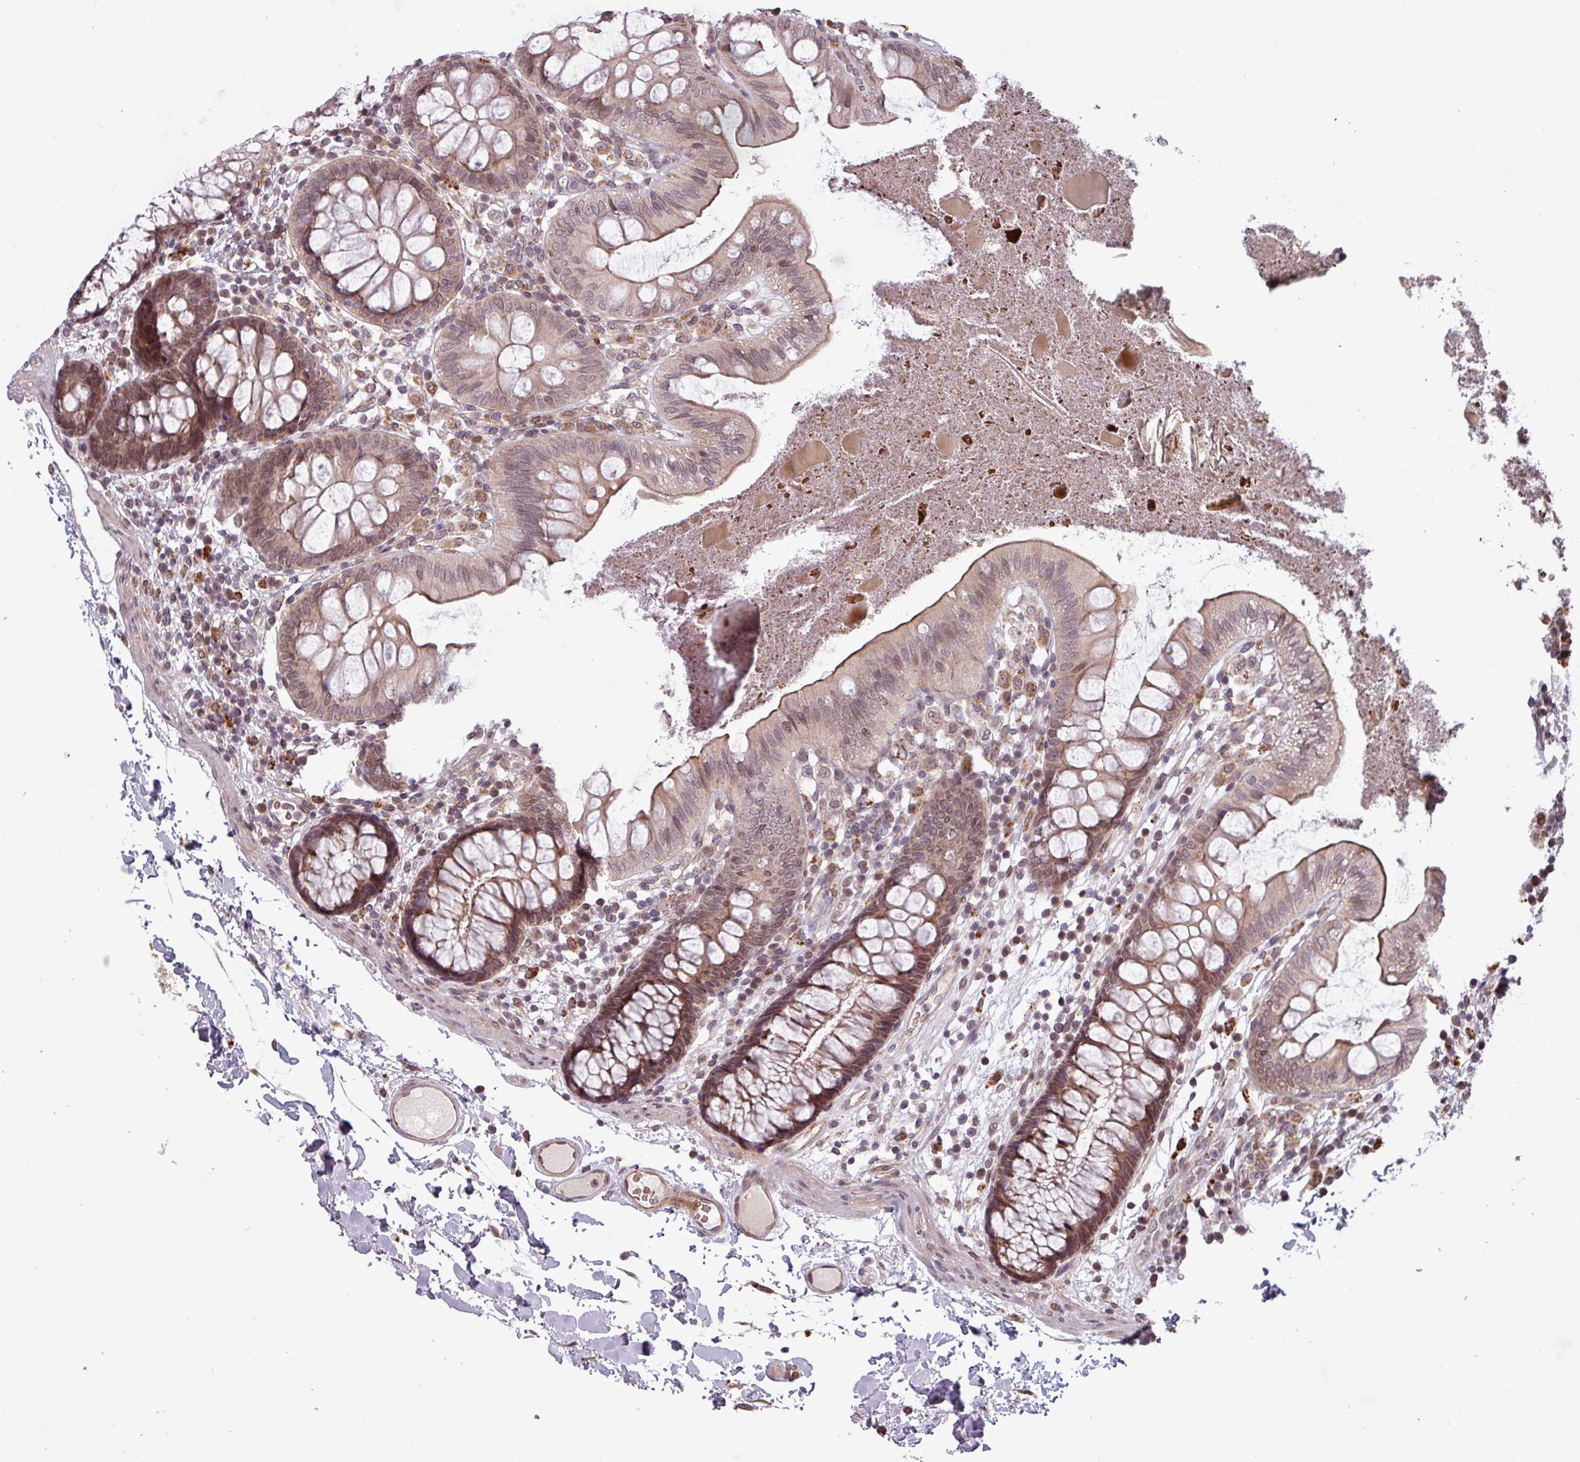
{"staining": {"intensity": "moderate", "quantity": ">75%", "location": "cytoplasmic/membranous"}, "tissue": "colon", "cell_type": "Endothelial cells", "image_type": "normal", "snomed": [{"axis": "morphology", "description": "Normal tissue, NOS"}, {"axis": "topography", "description": "Colon"}], "caption": "Immunohistochemistry image of benign human colon stained for a protein (brown), which demonstrates medium levels of moderate cytoplasmic/membranous positivity in approximately >75% of endothelial cells.", "gene": "RBM4B", "patient": {"sex": "male", "age": 84}}